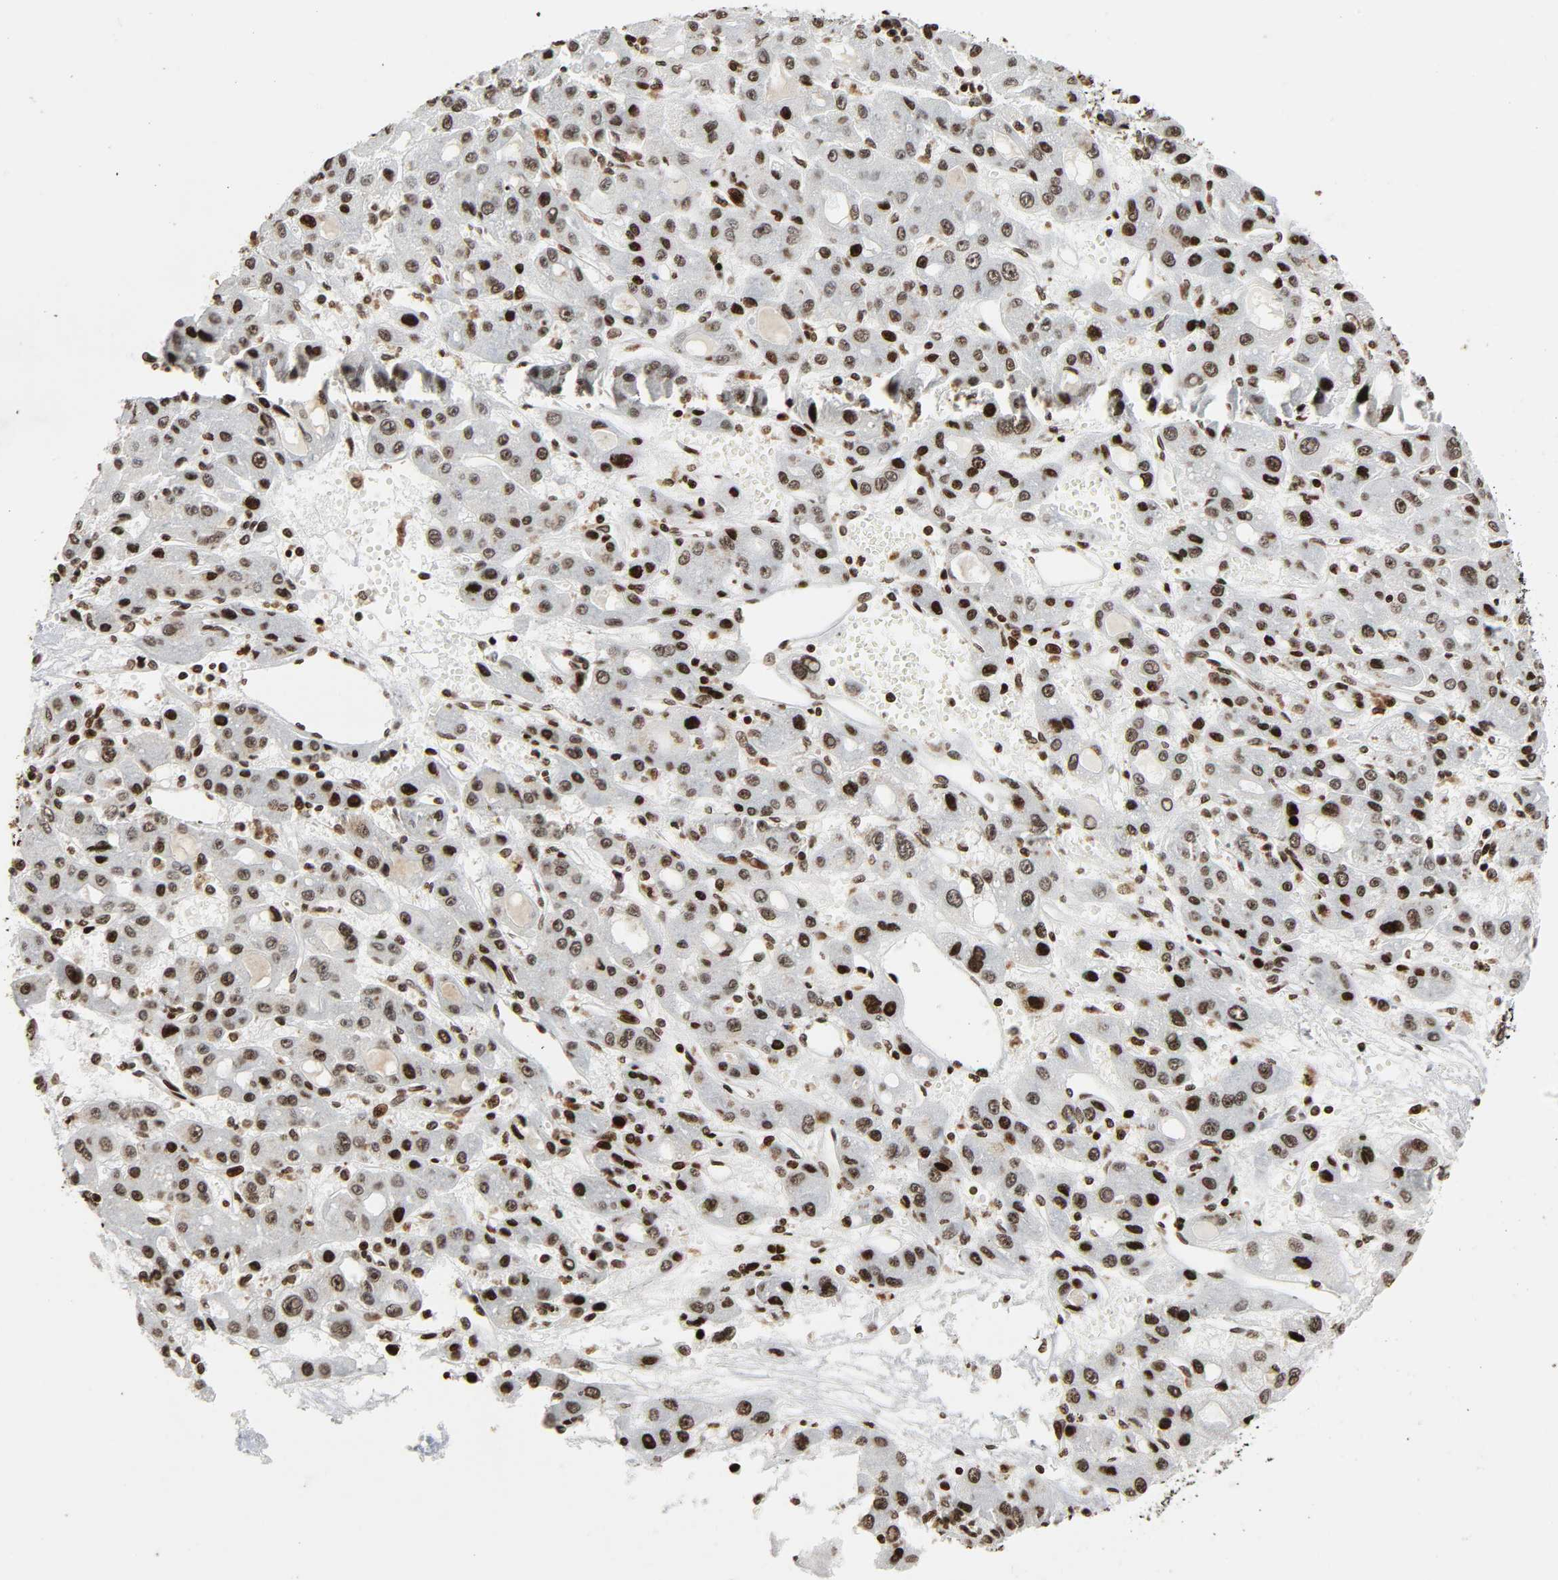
{"staining": {"intensity": "moderate", "quantity": ">75%", "location": "nuclear"}, "tissue": "liver cancer", "cell_type": "Tumor cells", "image_type": "cancer", "snomed": [{"axis": "morphology", "description": "Carcinoma, Hepatocellular, NOS"}, {"axis": "topography", "description": "Liver"}], "caption": "This is a histology image of IHC staining of liver cancer (hepatocellular carcinoma), which shows moderate staining in the nuclear of tumor cells.", "gene": "RXRA", "patient": {"sex": "male", "age": 55}}